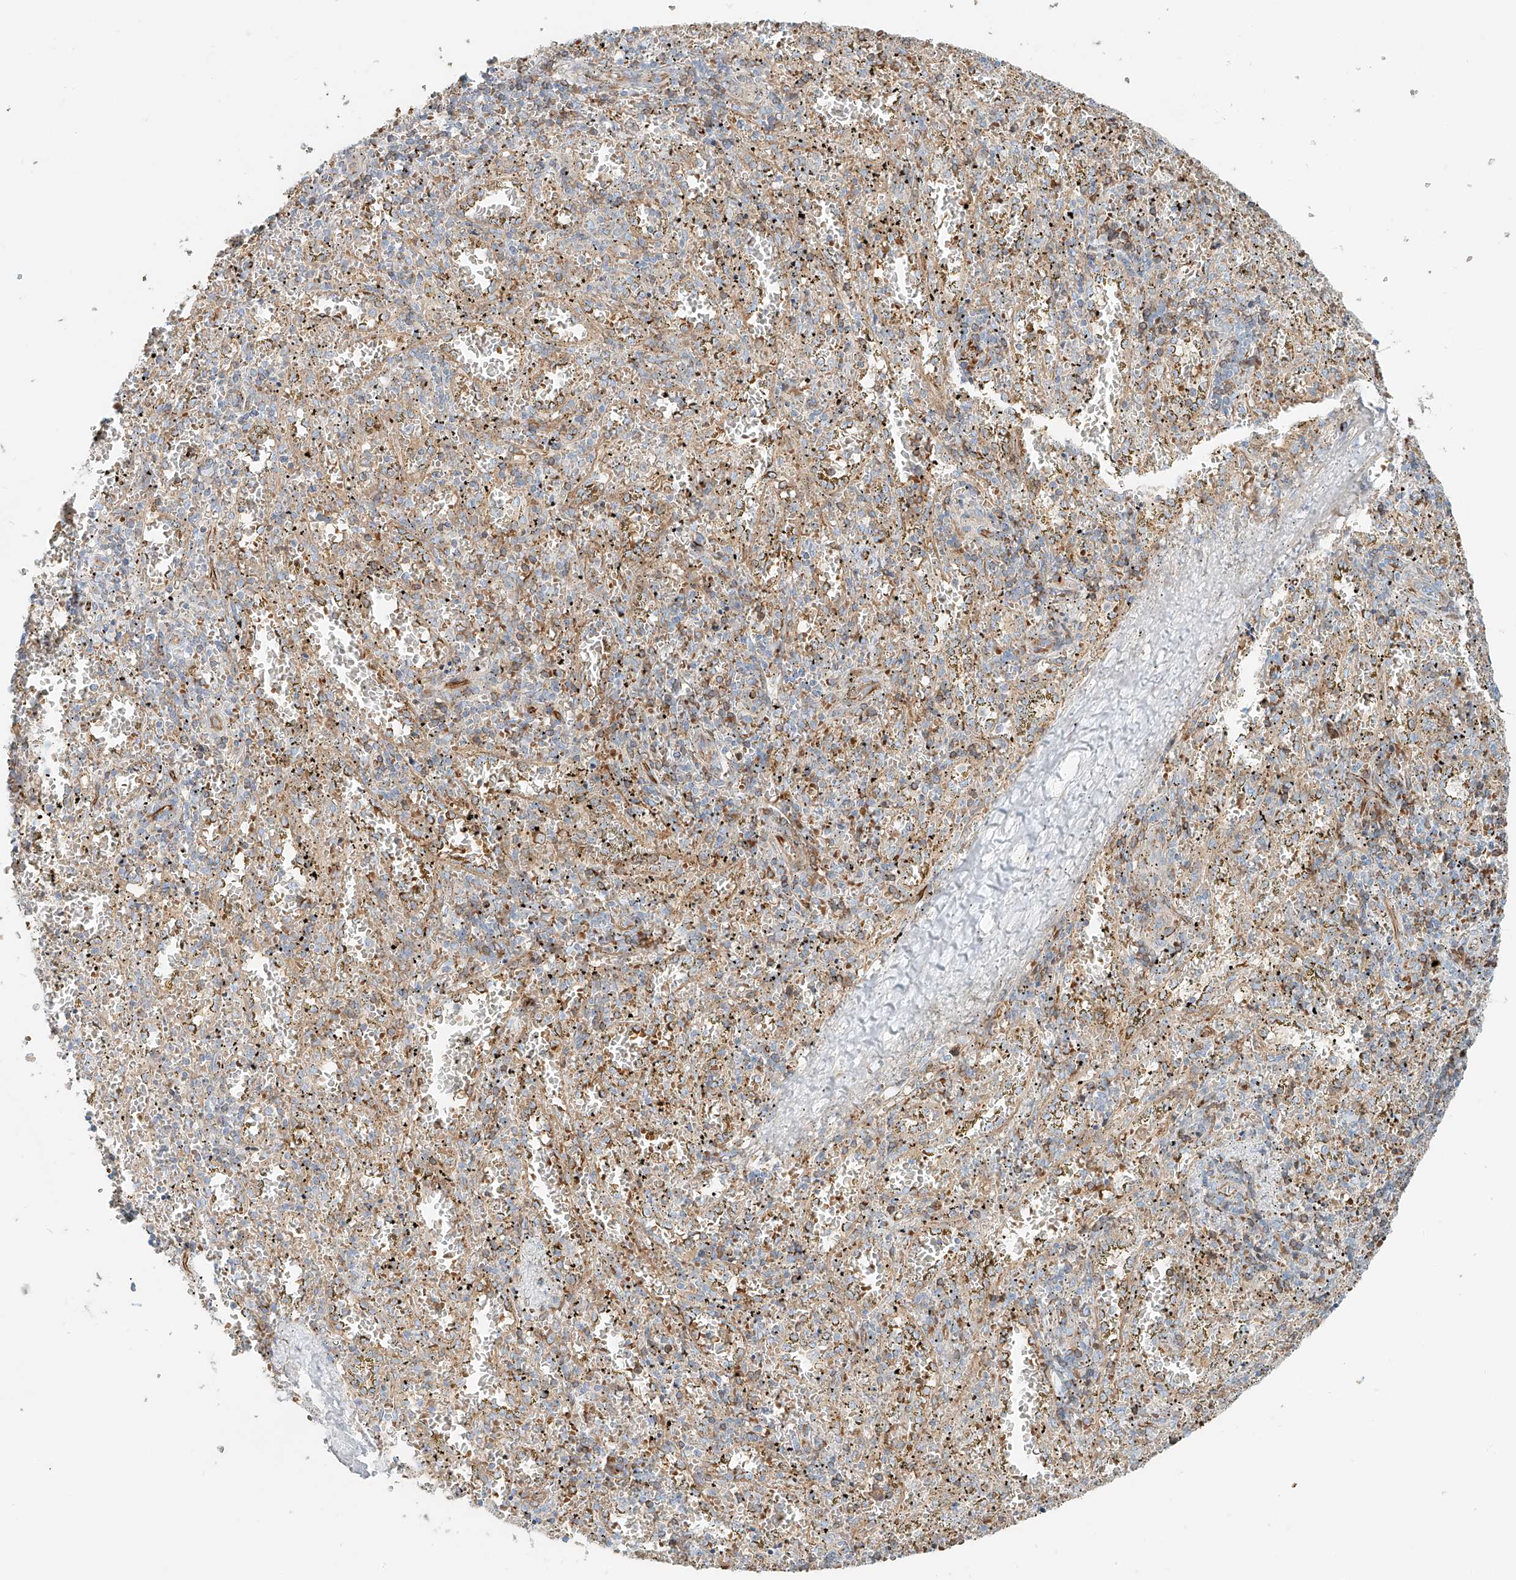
{"staining": {"intensity": "negative", "quantity": "none", "location": "none"}, "tissue": "spleen", "cell_type": "Cells in red pulp", "image_type": "normal", "snomed": [{"axis": "morphology", "description": "Normal tissue, NOS"}, {"axis": "topography", "description": "Spleen"}], "caption": "Immunohistochemistry photomicrograph of unremarkable spleen: spleen stained with DAB shows no significant protein positivity in cells in red pulp.", "gene": "EIPR1", "patient": {"sex": "male", "age": 11}}